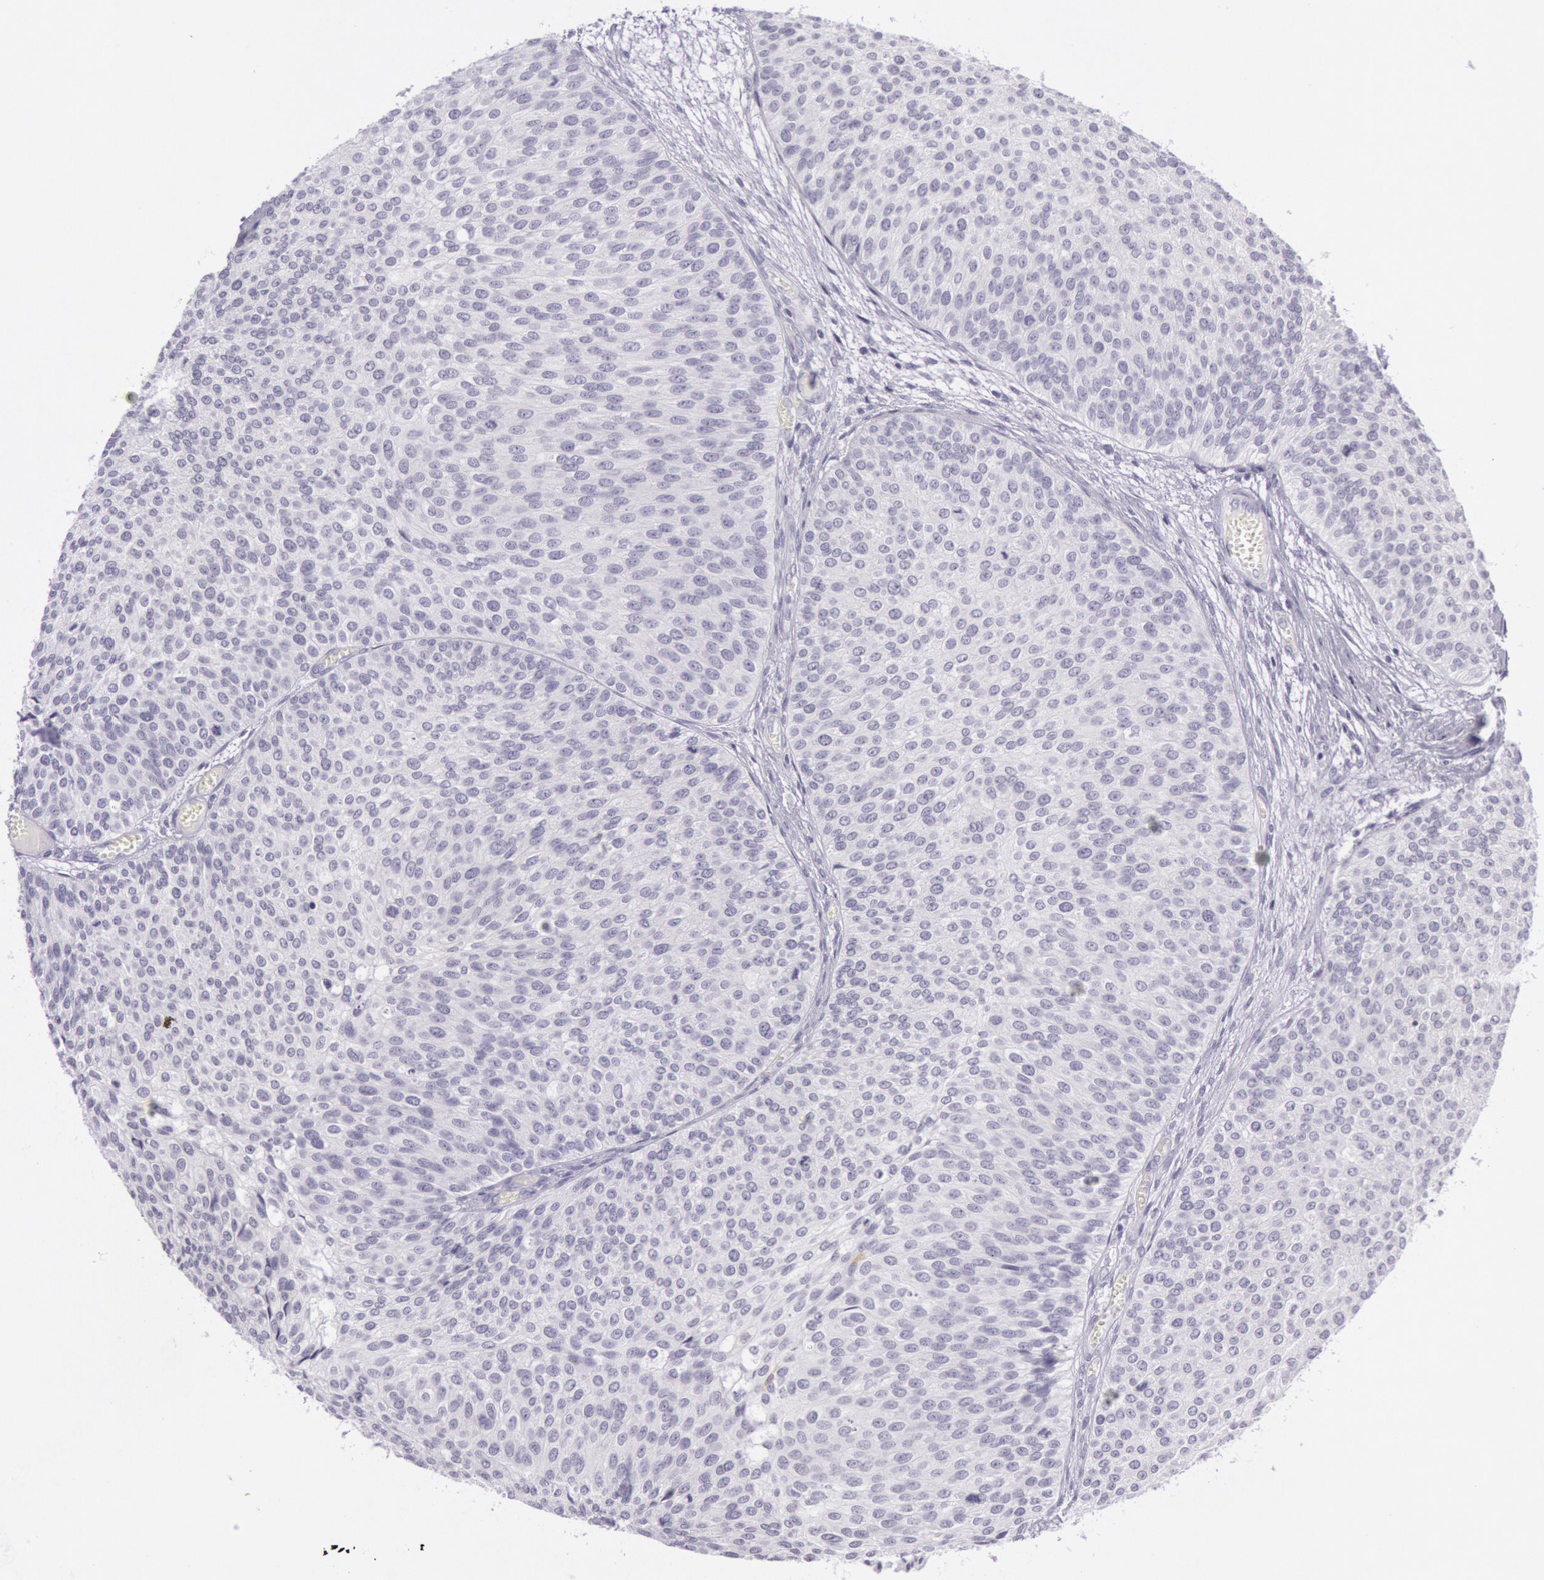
{"staining": {"intensity": "negative", "quantity": "none", "location": "none"}, "tissue": "urothelial cancer", "cell_type": "Tumor cells", "image_type": "cancer", "snomed": [{"axis": "morphology", "description": "Urothelial carcinoma, Low grade"}, {"axis": "topography", "description": "Urinary bladder"}], "caption": "The immunohistochemistry (IHC) micrograph has no significant positivity in tumor cells of urothelial carcinoma (low-grade) tissue.", "gene": "CKB", "patient": {"sex": "male", "age": 84}}